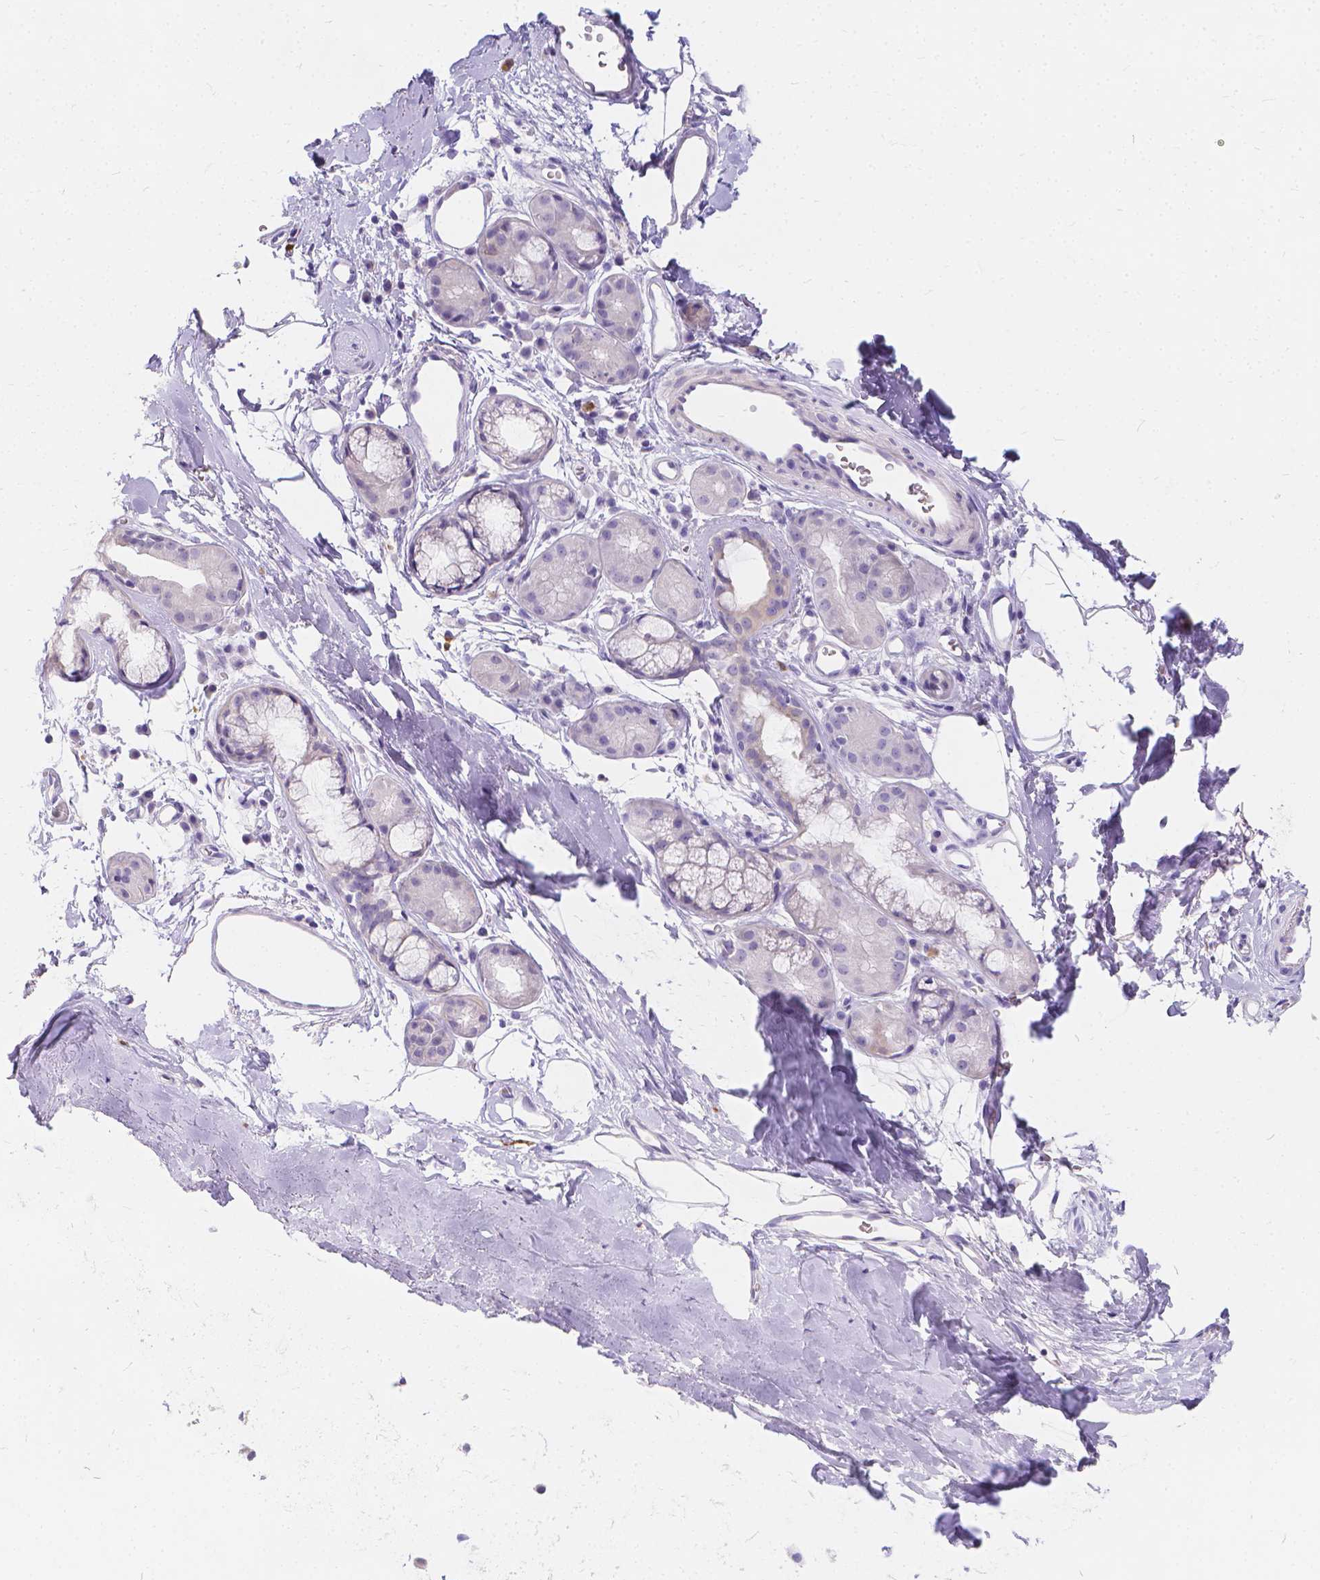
{"staining": {"intensity": "negative", "quantity": "none", "location": "none"}, "tissue": "bronchus", "cell_type": "Respiratory epithelial cells", "image_type": "normal", "snomed": [{"axis": "morphology", "description": "Normal tissue, NOS"}, {"axis": "topography", "description": "Cartilage tissue"}, {"axis": "topography", "description": "Bronchus"}], "caption": "Immunohistochemical staining of normal bronchus displays no significant positivity in respiratory epithelial cells. (Stains: DAB IHC with hematoxylin counter stain, Microscopy: brightfield microscopy at high magnification).", "gene": "GNRHR", "patient": {"sex": "male", "age": 58}}